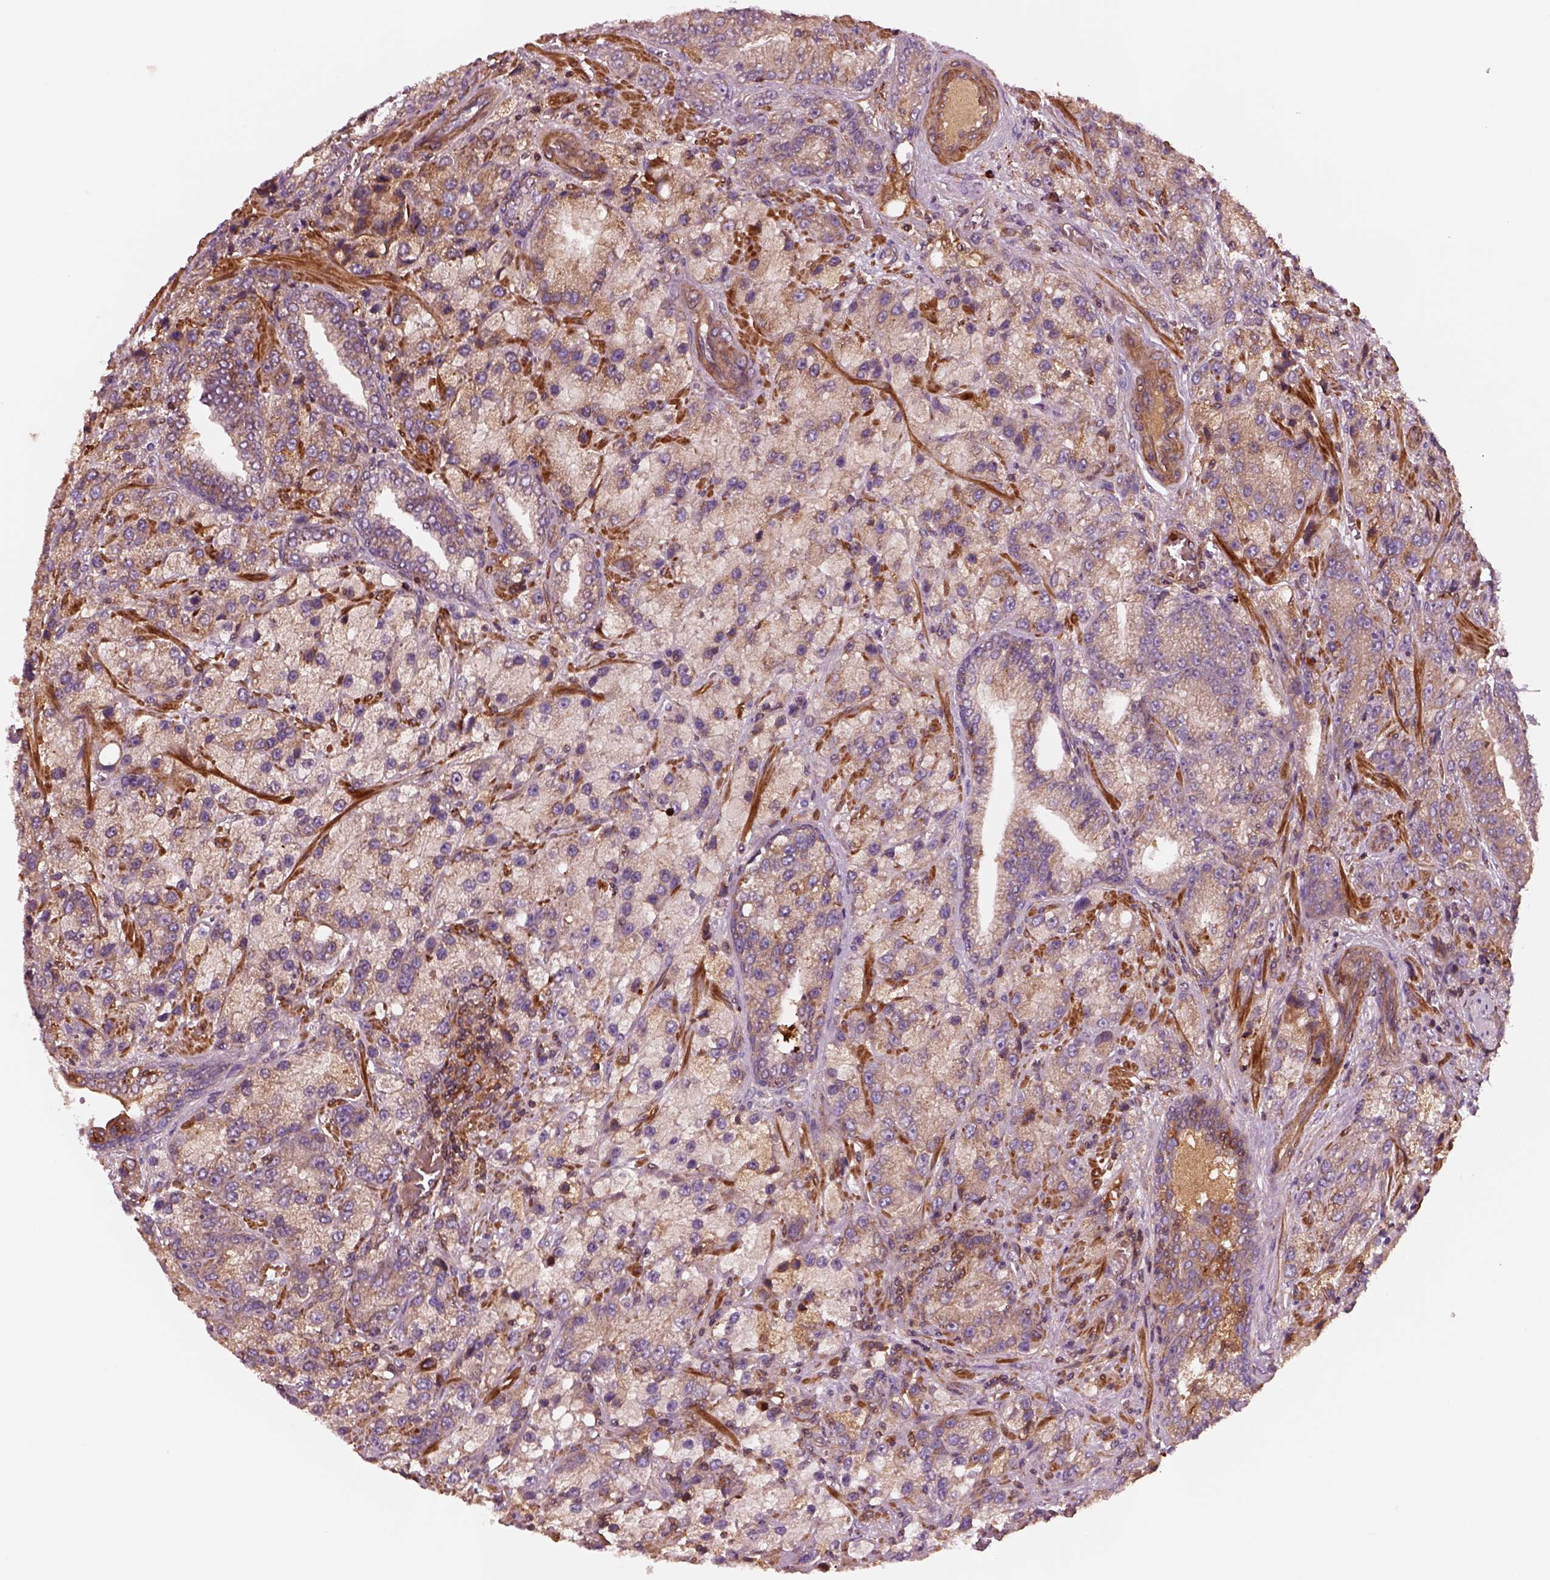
{"staining": {"intensity": "weak", "quantity": "25%-75%", "location": "cytoplasmic/membranous"}, "tissue": "prostate cancer", "cell_type": "Tumor cells", "image_type": "cancer", "snomed": [{"axis": "morphology", "description": "Adenocarcinoma, NOS"}, {"axis": "topography", "description": "Prostate"}], "caption": "A brown stain shows weak cytoplasmic/membranous positivity of a protein in adenocarcinoma (prostate) tumor cells.", "gene": "ASCC2", "patient": {"sex": "male", "age": 63}}